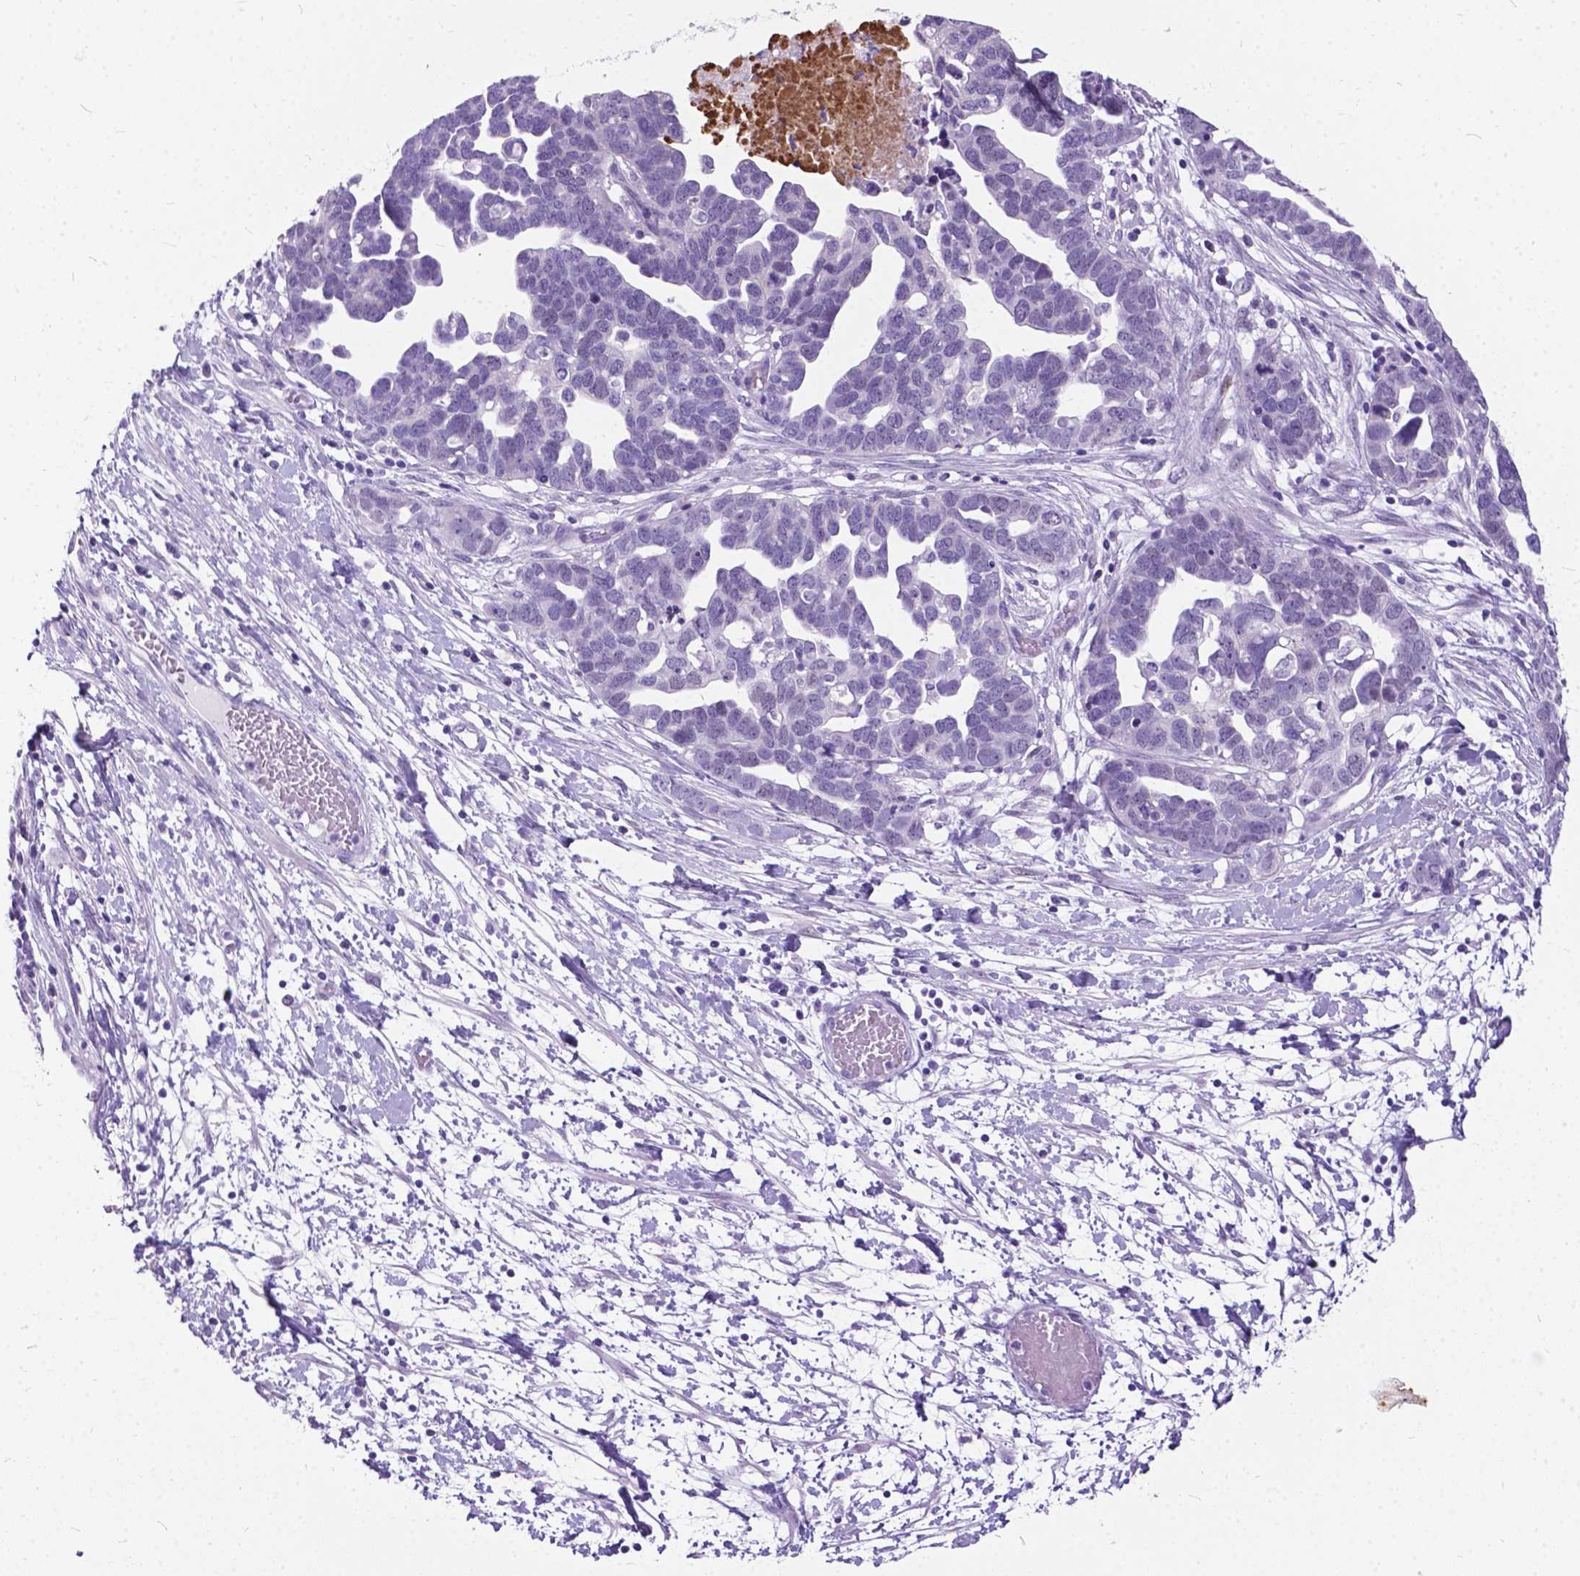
{"staining": {"intensity": "negative", "quantity": "none", "location": "none"}, "tissue": "ovarian cancer", "cell_type": "Tumor cells", "image_type": "cancer", "snomed": [{"axis": "morphology", "description": "Cystadenocarcinoma, serous, NOS"}, {"axis": "topography", "description": "Ovary"}], "caption": "This is an immunohistochemistry (IHC) micrograph of human ovarian cancer (serous cystadenocarcinoma). There is no staining in tumor cells.", "gene": "BSND", "patient": {"sex": "female", "age": 54}}